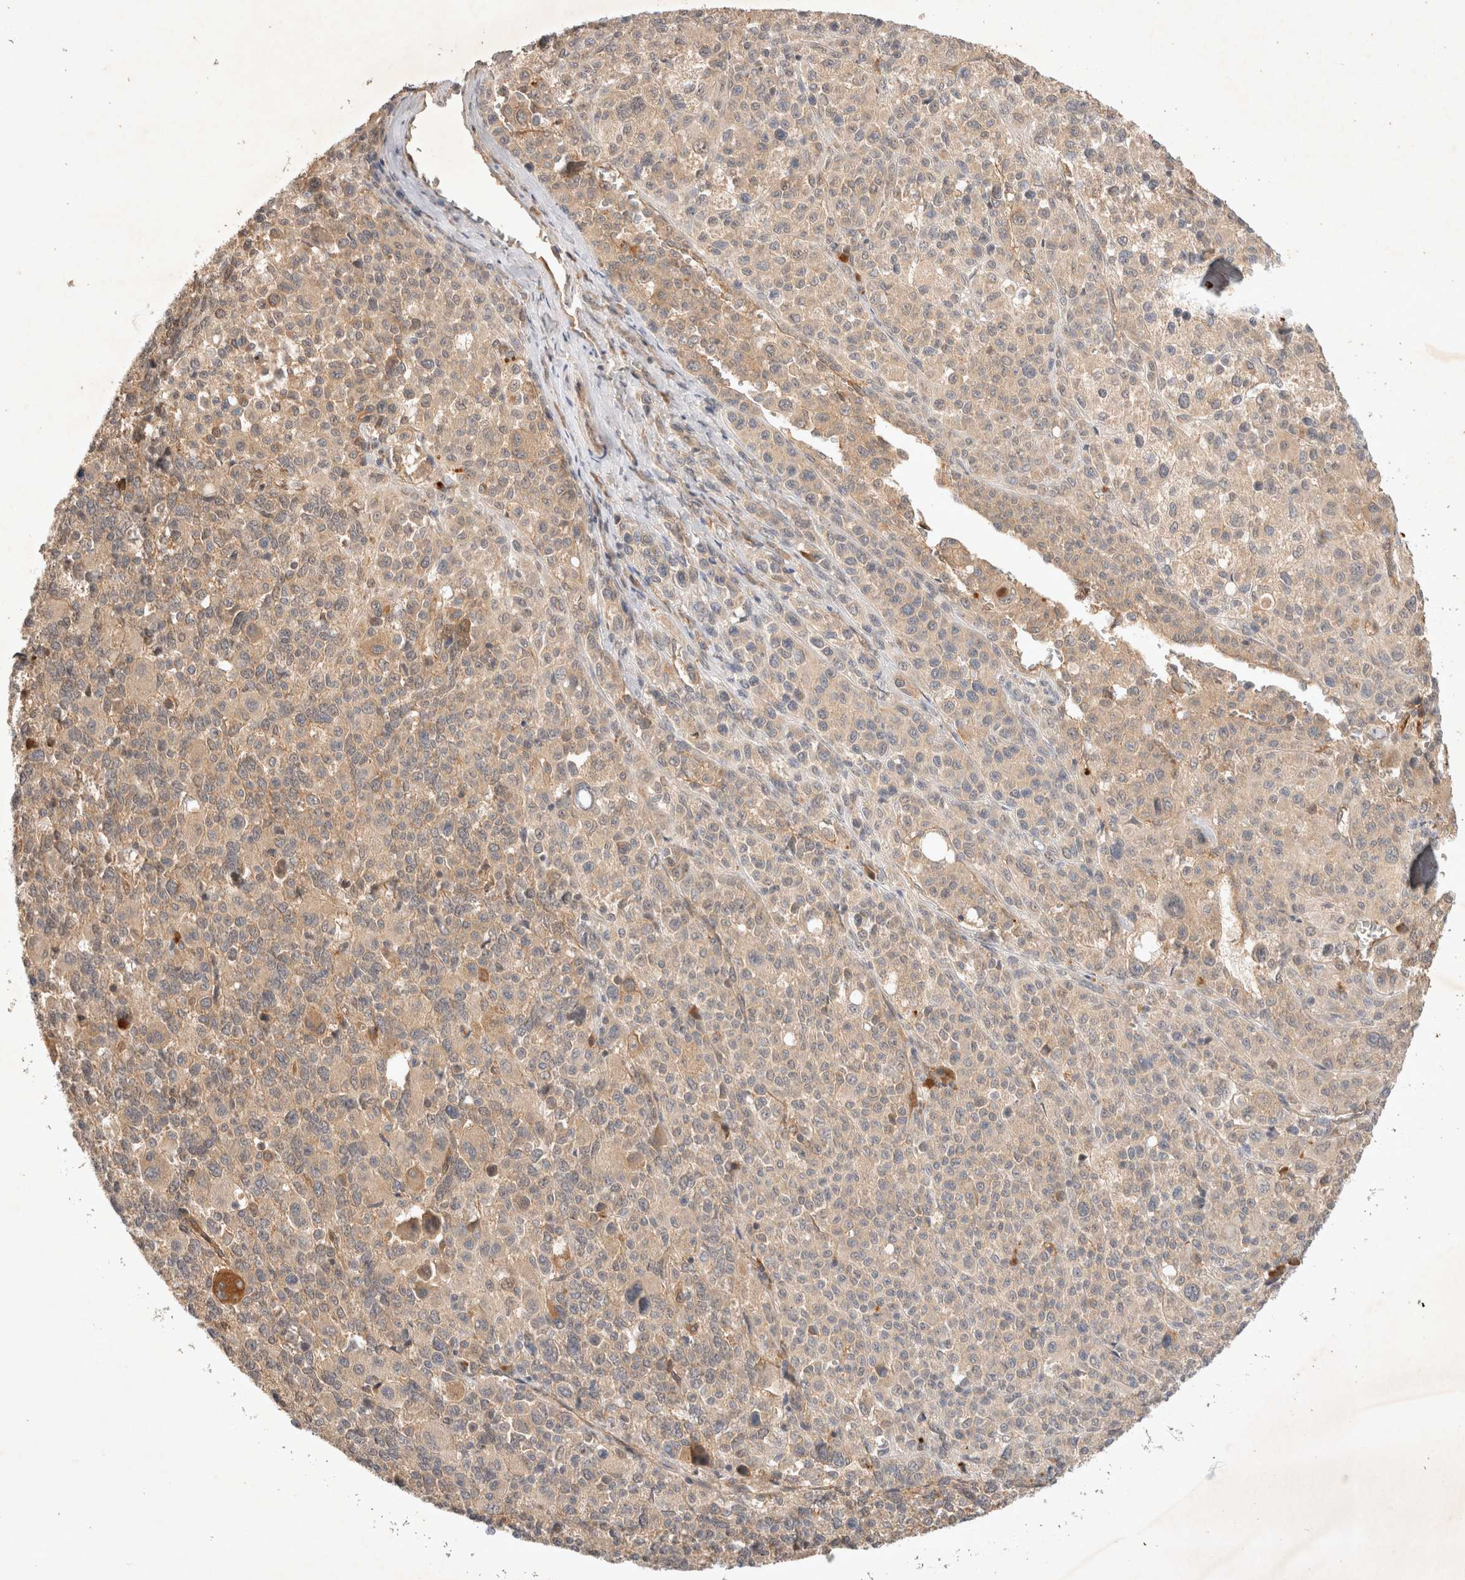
{"staining": {"intensity": "weak", "quantity": "<25%", "location": "cytoplasmic/membranous"}, "tissue": "melanoma", "cell_type": "Tumor cells", "image_type": "cancer", "snomed": [{"axis": "morphology", "description": "Malignant melanoma, Metastatic site"}, {"axis": "topography", "description": "Skin"}], "caption": "This is an immunohistochemistry image of human melanoma. There is no staining in tumor cells.", "gene": "YES1", "patient": {"sex": "female", "age": 74}}